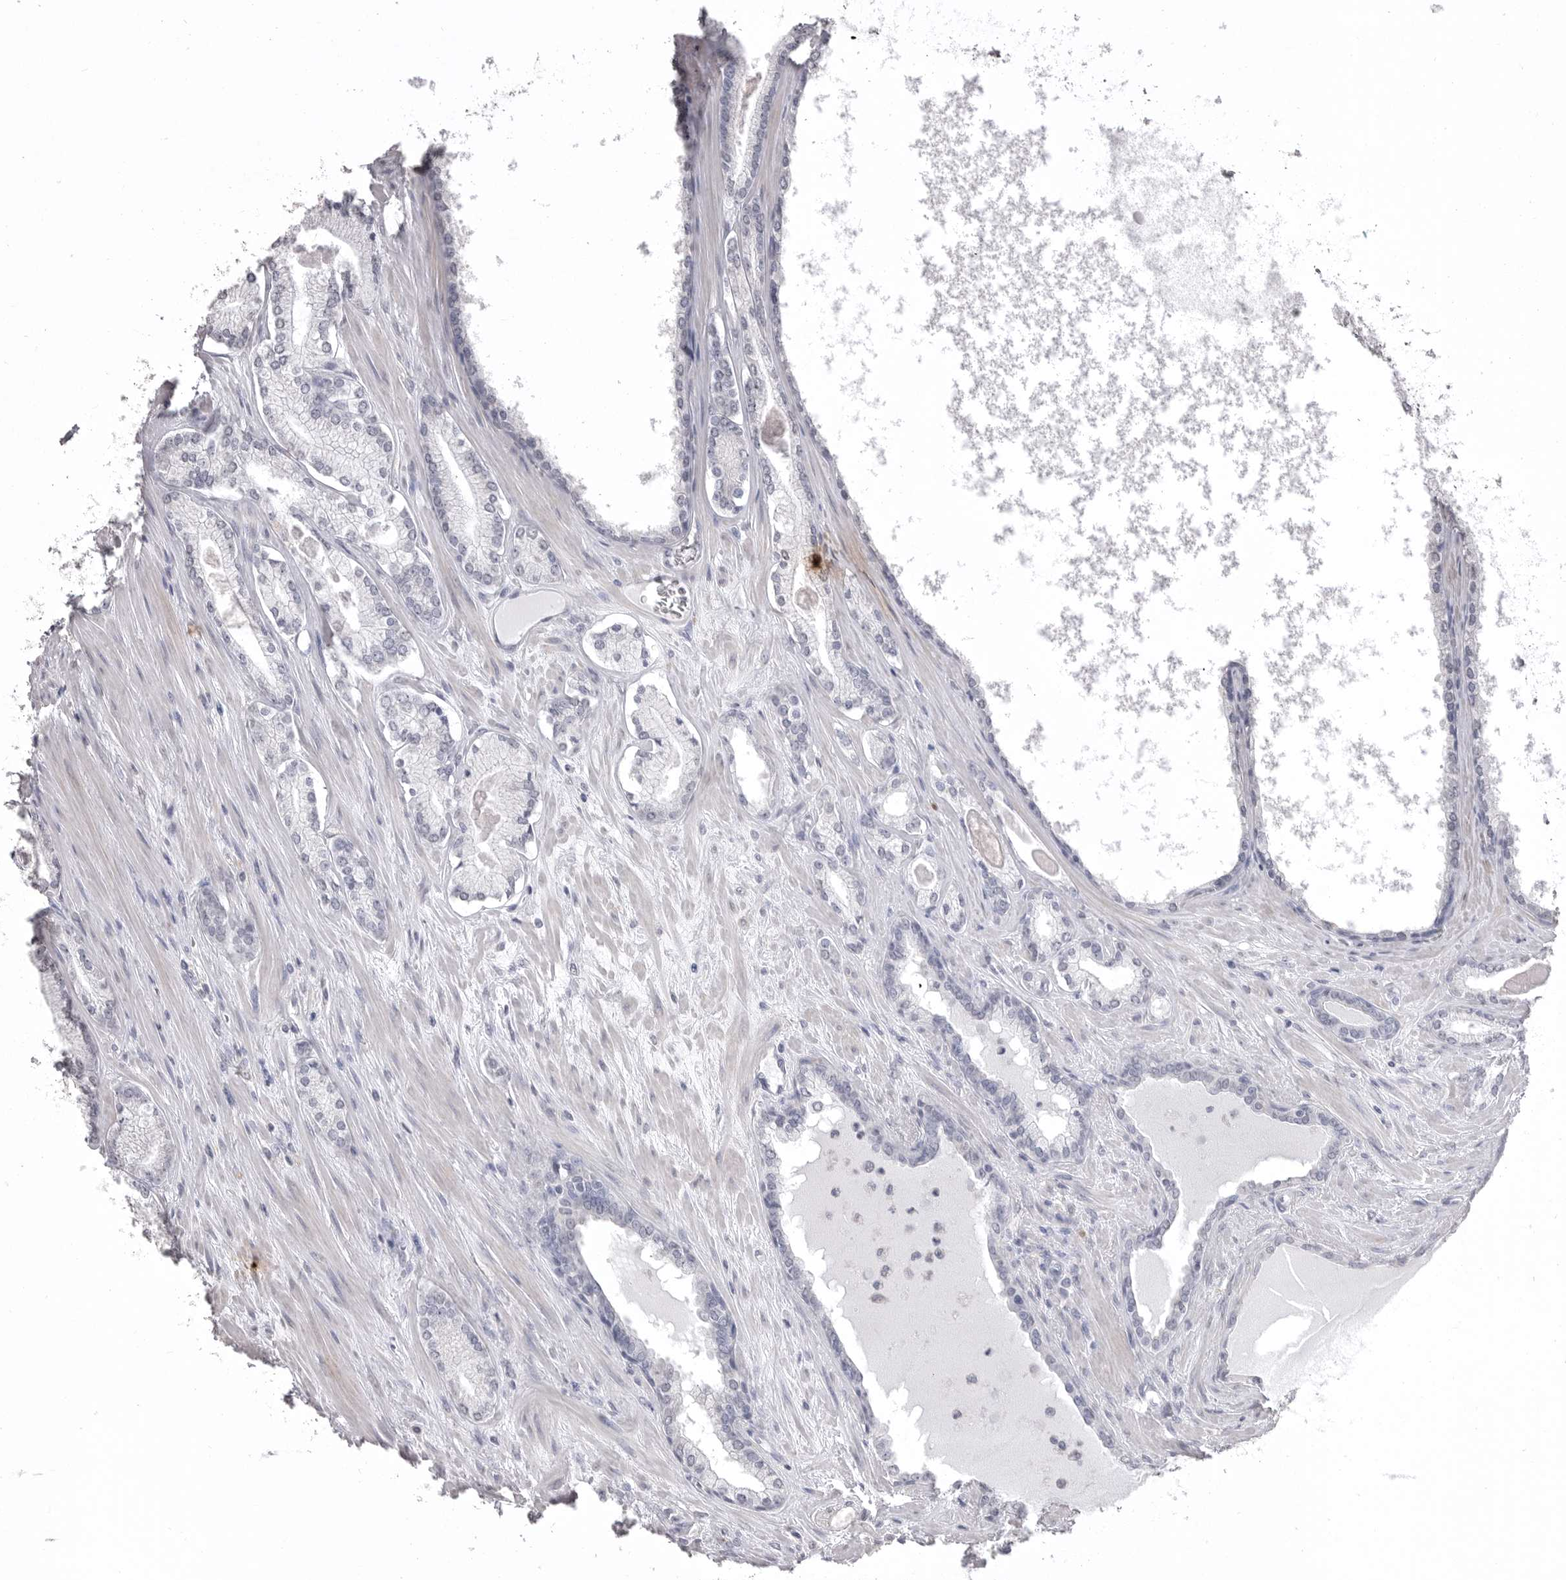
{"staining": {"intensity": "negative", "quantity": "none", "location": "none"}, "tissue": "prostate cancer", "cell_type": "Tumor cells", "image_type": "cancer", "snomed": [{"axis": "morphology", "description": "Adenocarcinoma, Low grade"}, {"axis": "topography", "description": "Prostate"}], "caption": "This is an IHC image of adenocarcinoma (low-grade) (prostate). There is no staining in tumor cells.", "gene": "ICAM5", "patient": {"sex": "male", "age": 70}}